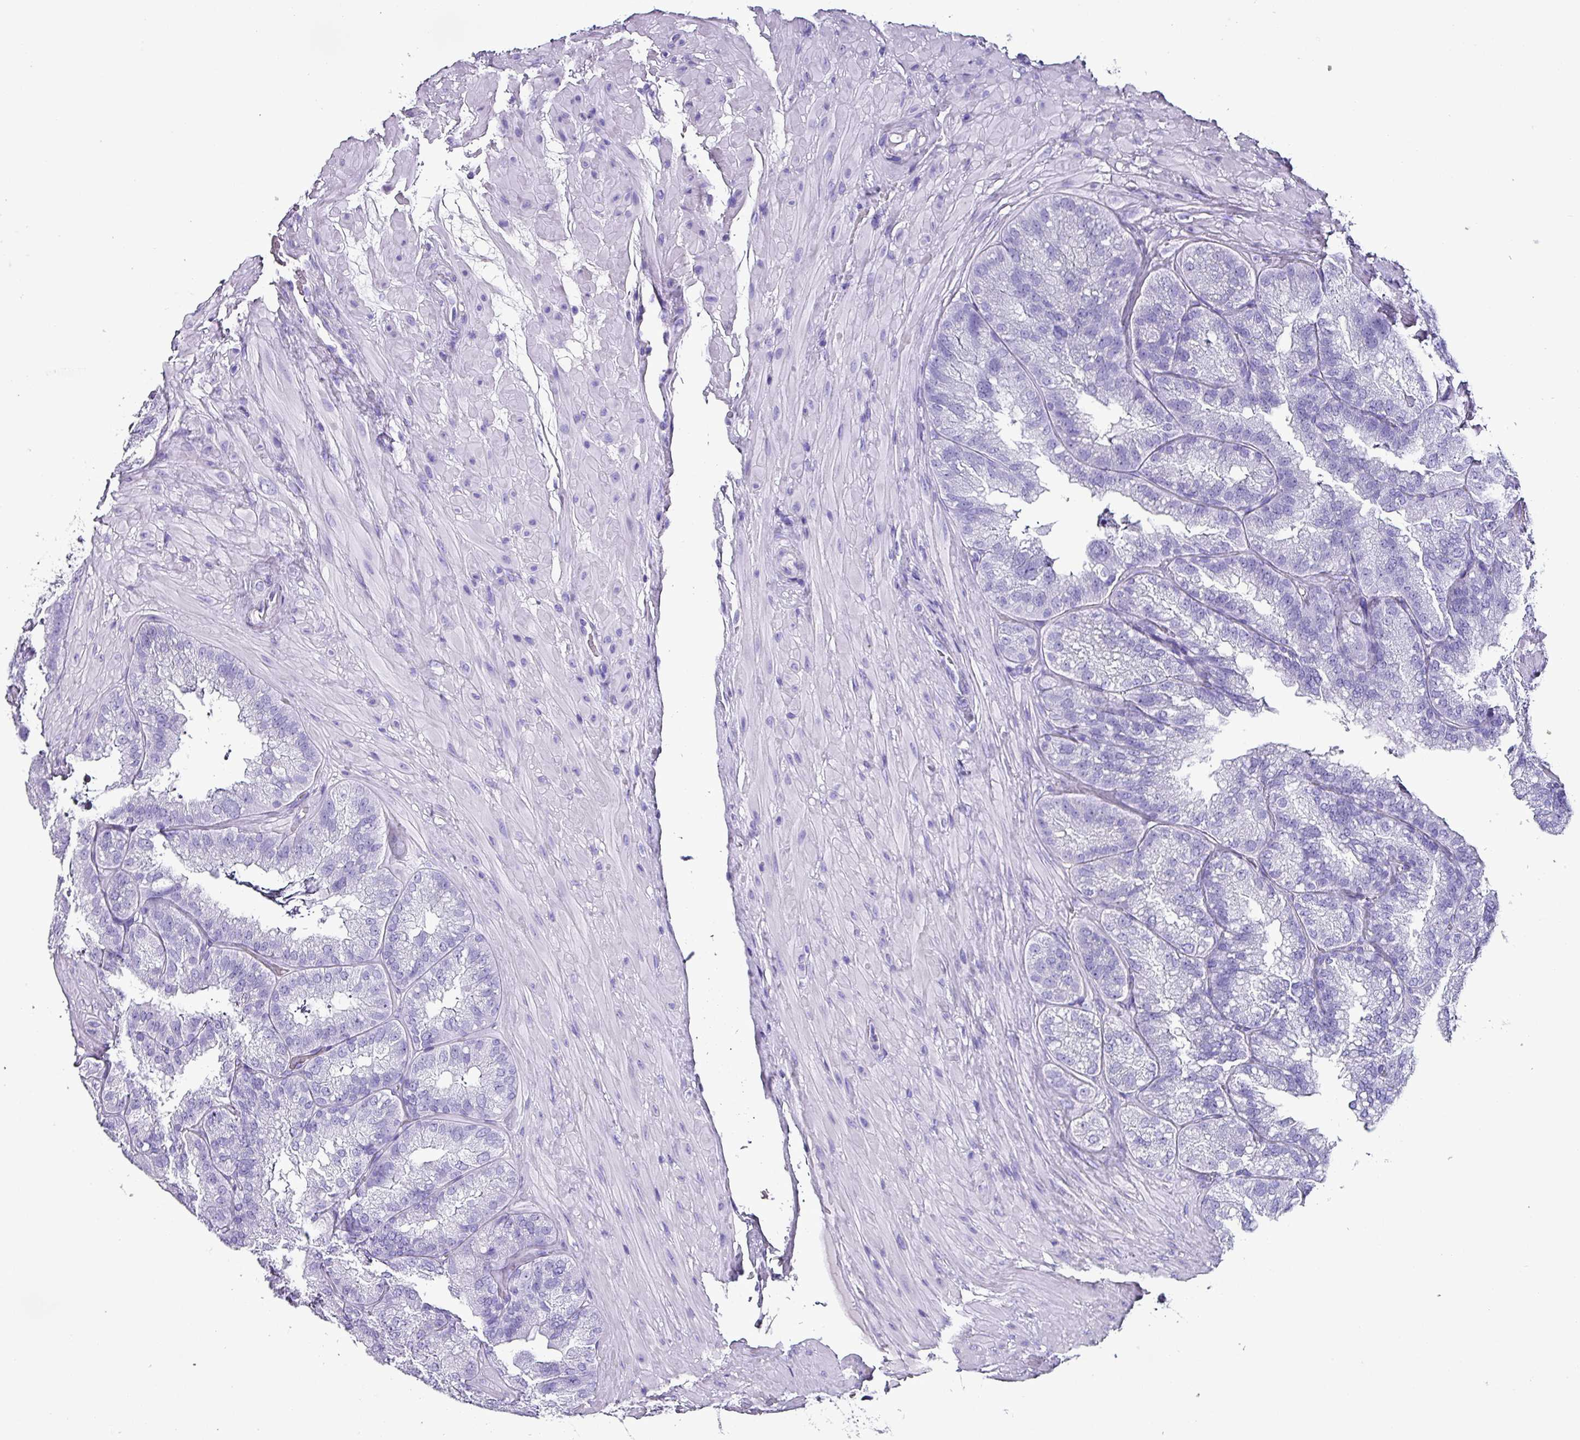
{"staining": {"intensity": "negative", "quantity": "none", "location": "none"}, "tissue": "seminal vesicle", "cell_type": "Glandular cells", "image_type": "normal", "snomed": [{"axis": "morphology", "description": "Normal tissue, NOS"}, {"axis": "topography", "description": "Seminal veicle"}], "caption": "Seminal vesicle was stained to show a protein in brown. There is no significant expression in glandular cells. (DAB IHC with hematoxylin counter stain).", "gene": "KRT6A", "patient": {"sex": "male", "age": 58}}